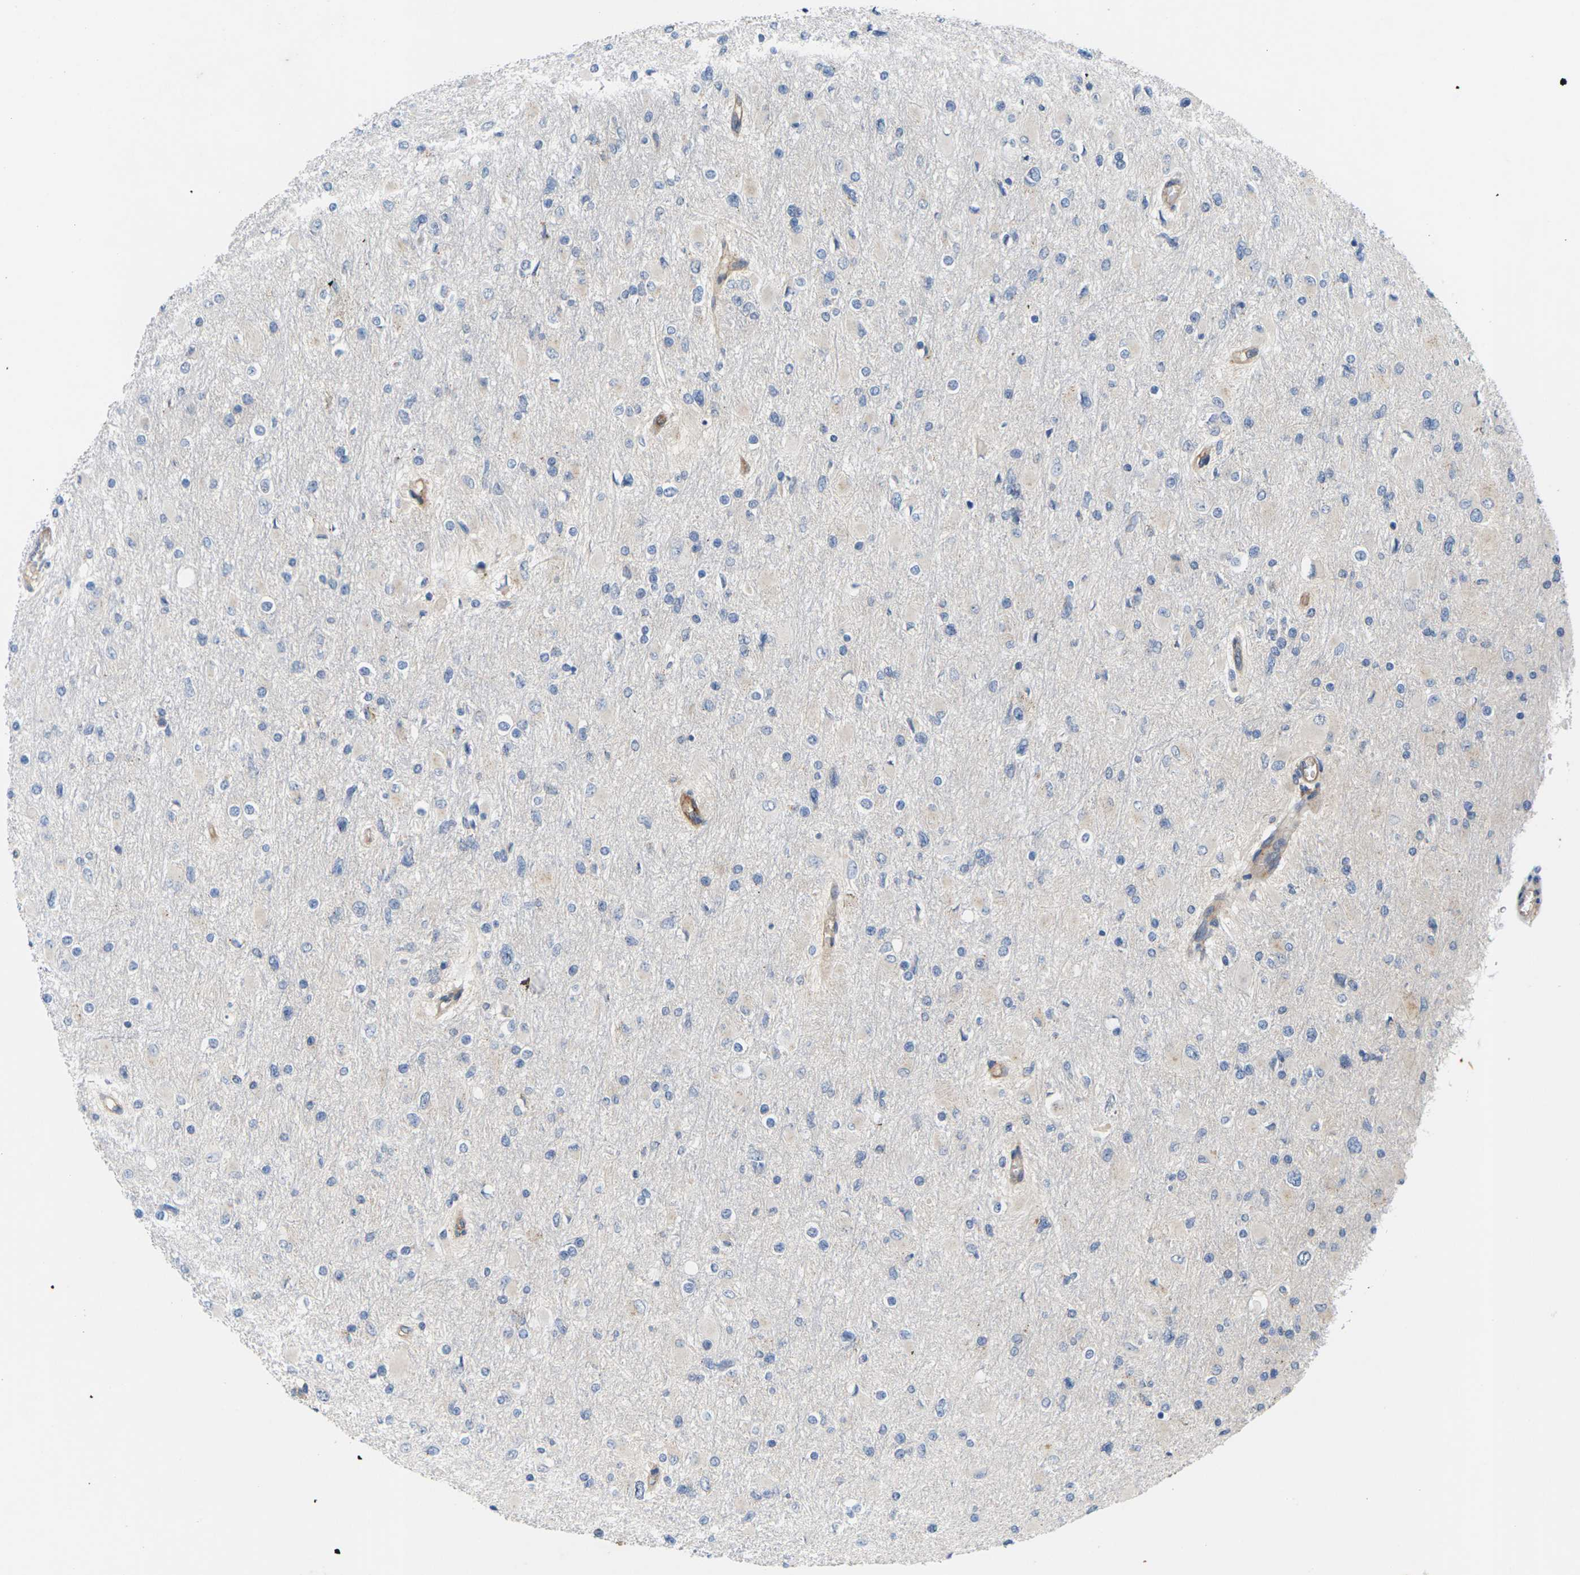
{"staining": {"intensity": "negative", "quantity": "none", "location": "none"}, "tissue": "glioma", "cell_type": "Tumor cells", "image_type": "cancer", "snomed": [{"axis": "morphology", "description": "Glioma, malignant, High grade"}, {"axis": "topography", "description": "Cerebral cortex"}], "caption": "Tumor cells show no significant protein expression in malignant glioma (high-grade).", "gene": "ITGA5", "patient": {"sex": "female", "age": 36}}